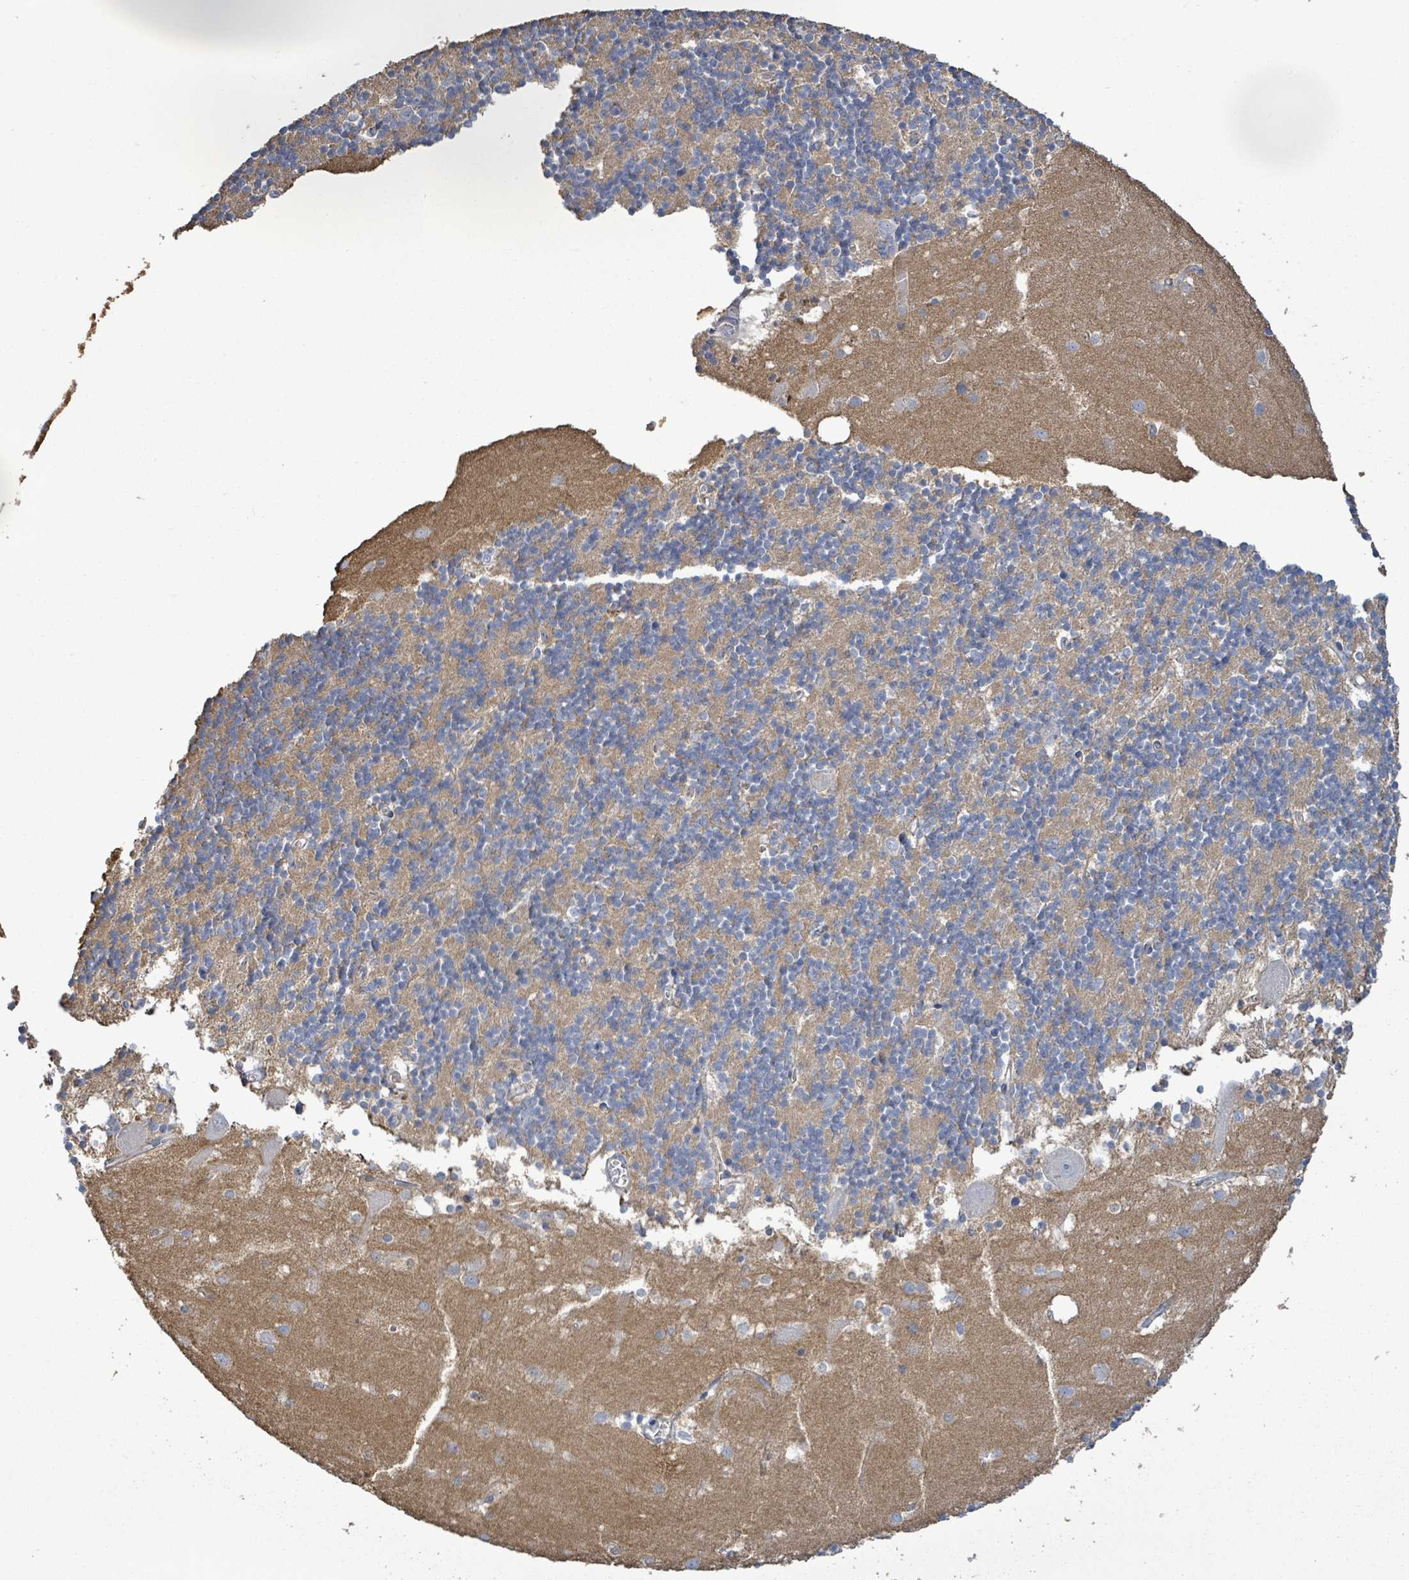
{"staining": {"intensity": "moderate", "quantity": "25%-75%", "location": "cytoplasmic/membranous"}, "tissue": "cerebellum", "cell_type": "Cells in granular layer", "image_type": "normal", "snomed": [{"axis": "morphology", "description": "Normal tissue, NOS"}, {"axis": "topography", "description": "Cerebellum"}], "caption": "Cerebellum stained with immunohistochemistry (IHC) reveals moderate cytoplasmic/membranous staining in about 25%-75% of cells in granular layer.", "gene": "HRAS", "patient": {"sex": "male", "age": 54}}